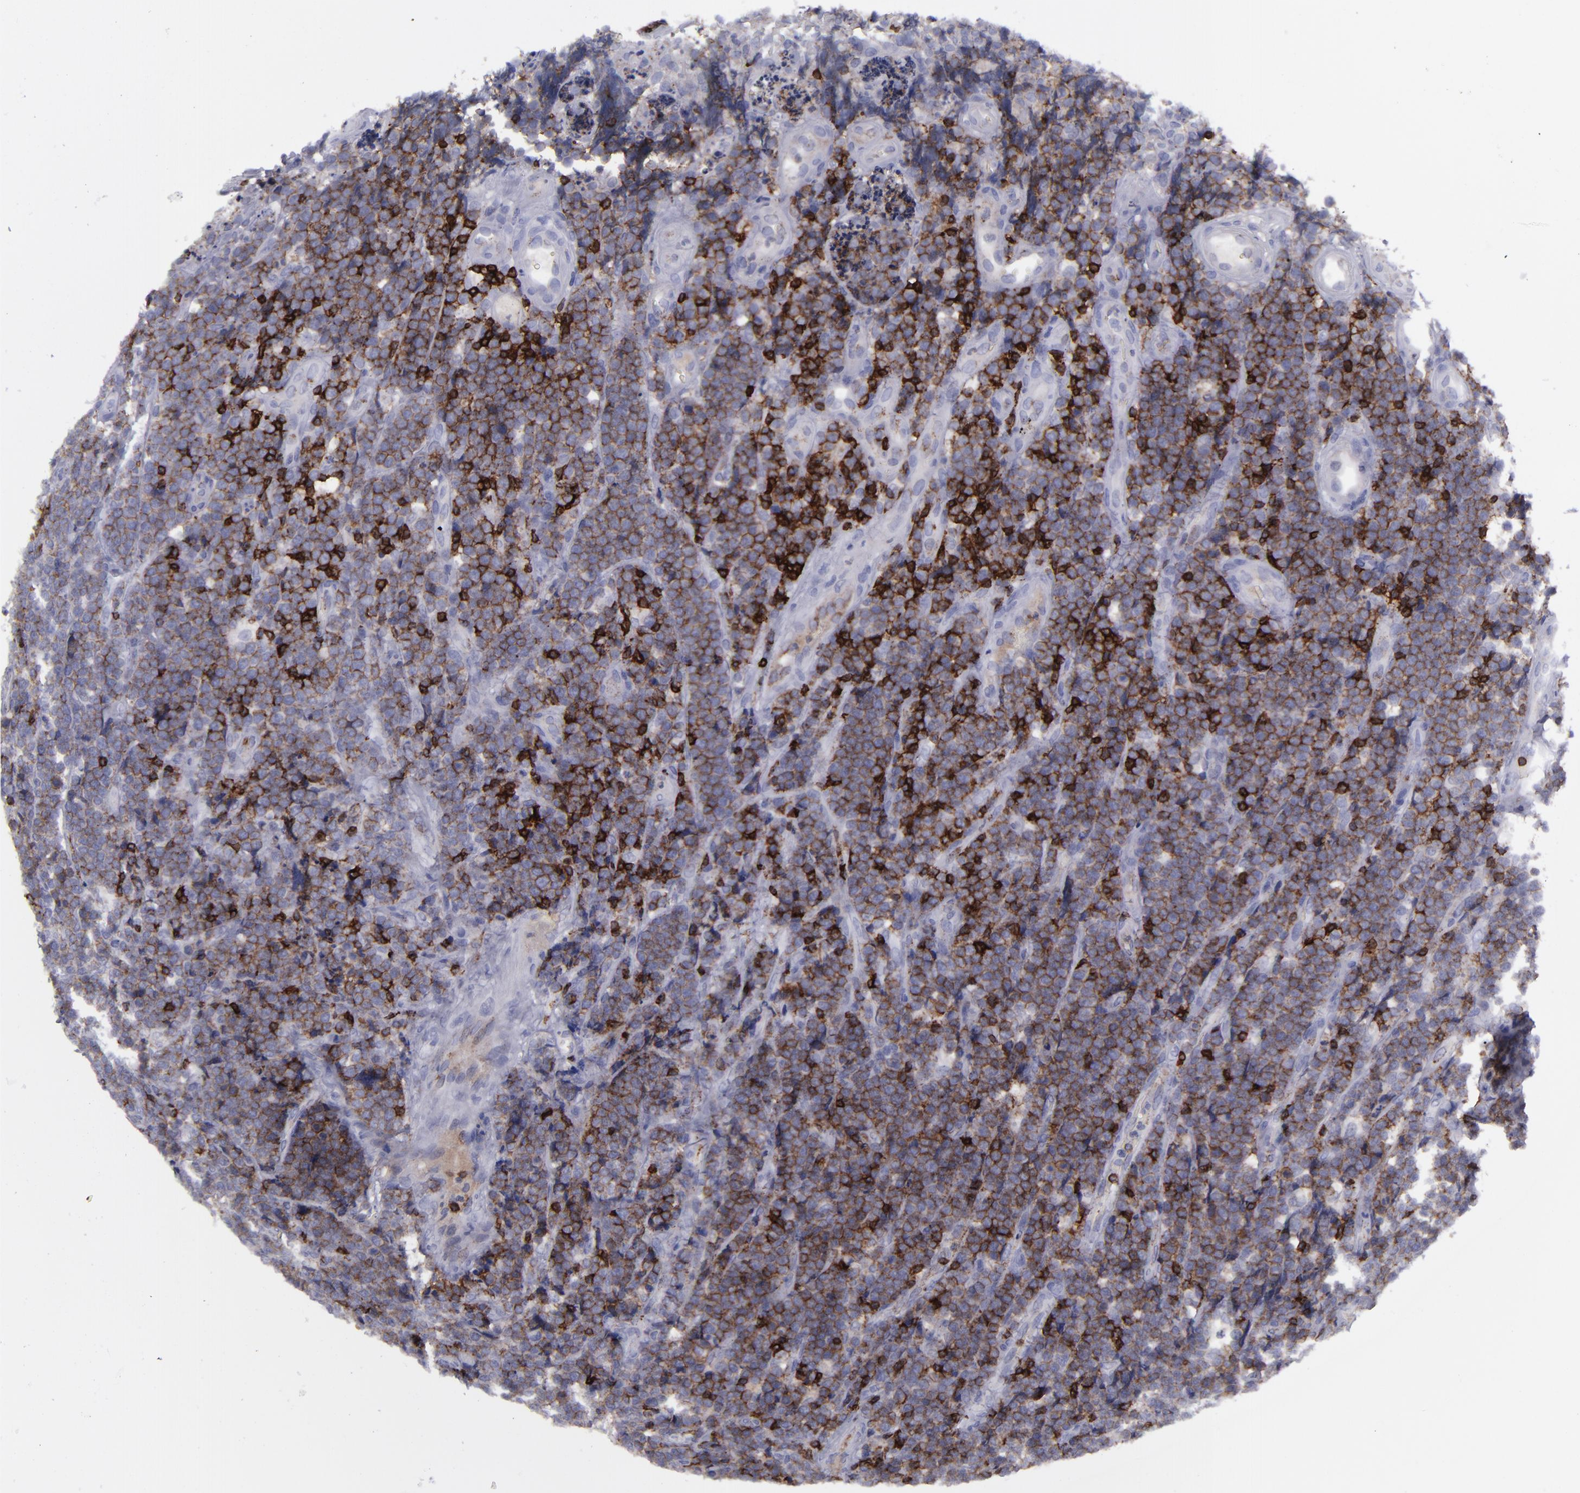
{"staining": {"intensity": "moderate", "quantity": "25%-75%", "location": "cytoplasmic/membranous"}, "tissue": "lymphoma", "cell_type": "Tumor cells", "image_type": "cancer", "snomed": [{"axis": "morphology", "description": "Malignant lymphoma, non-Hodgkin's type, High grade"}, {"axis": "topography", "description": "Small intestine"}, {"axis": "topography", "description": "Colon"}], "caption": "Malignant lymphoma, non-Hodgkin's type (high-grade) was stained to show a protein in brown. There is medium levels of moderate cytoplasmic/membranous positivity in about 25%-75% of tumor cells. Nuclei are stained in blue.", "gene": "CD27", "patient": {"sex": "male", "age": 8}}